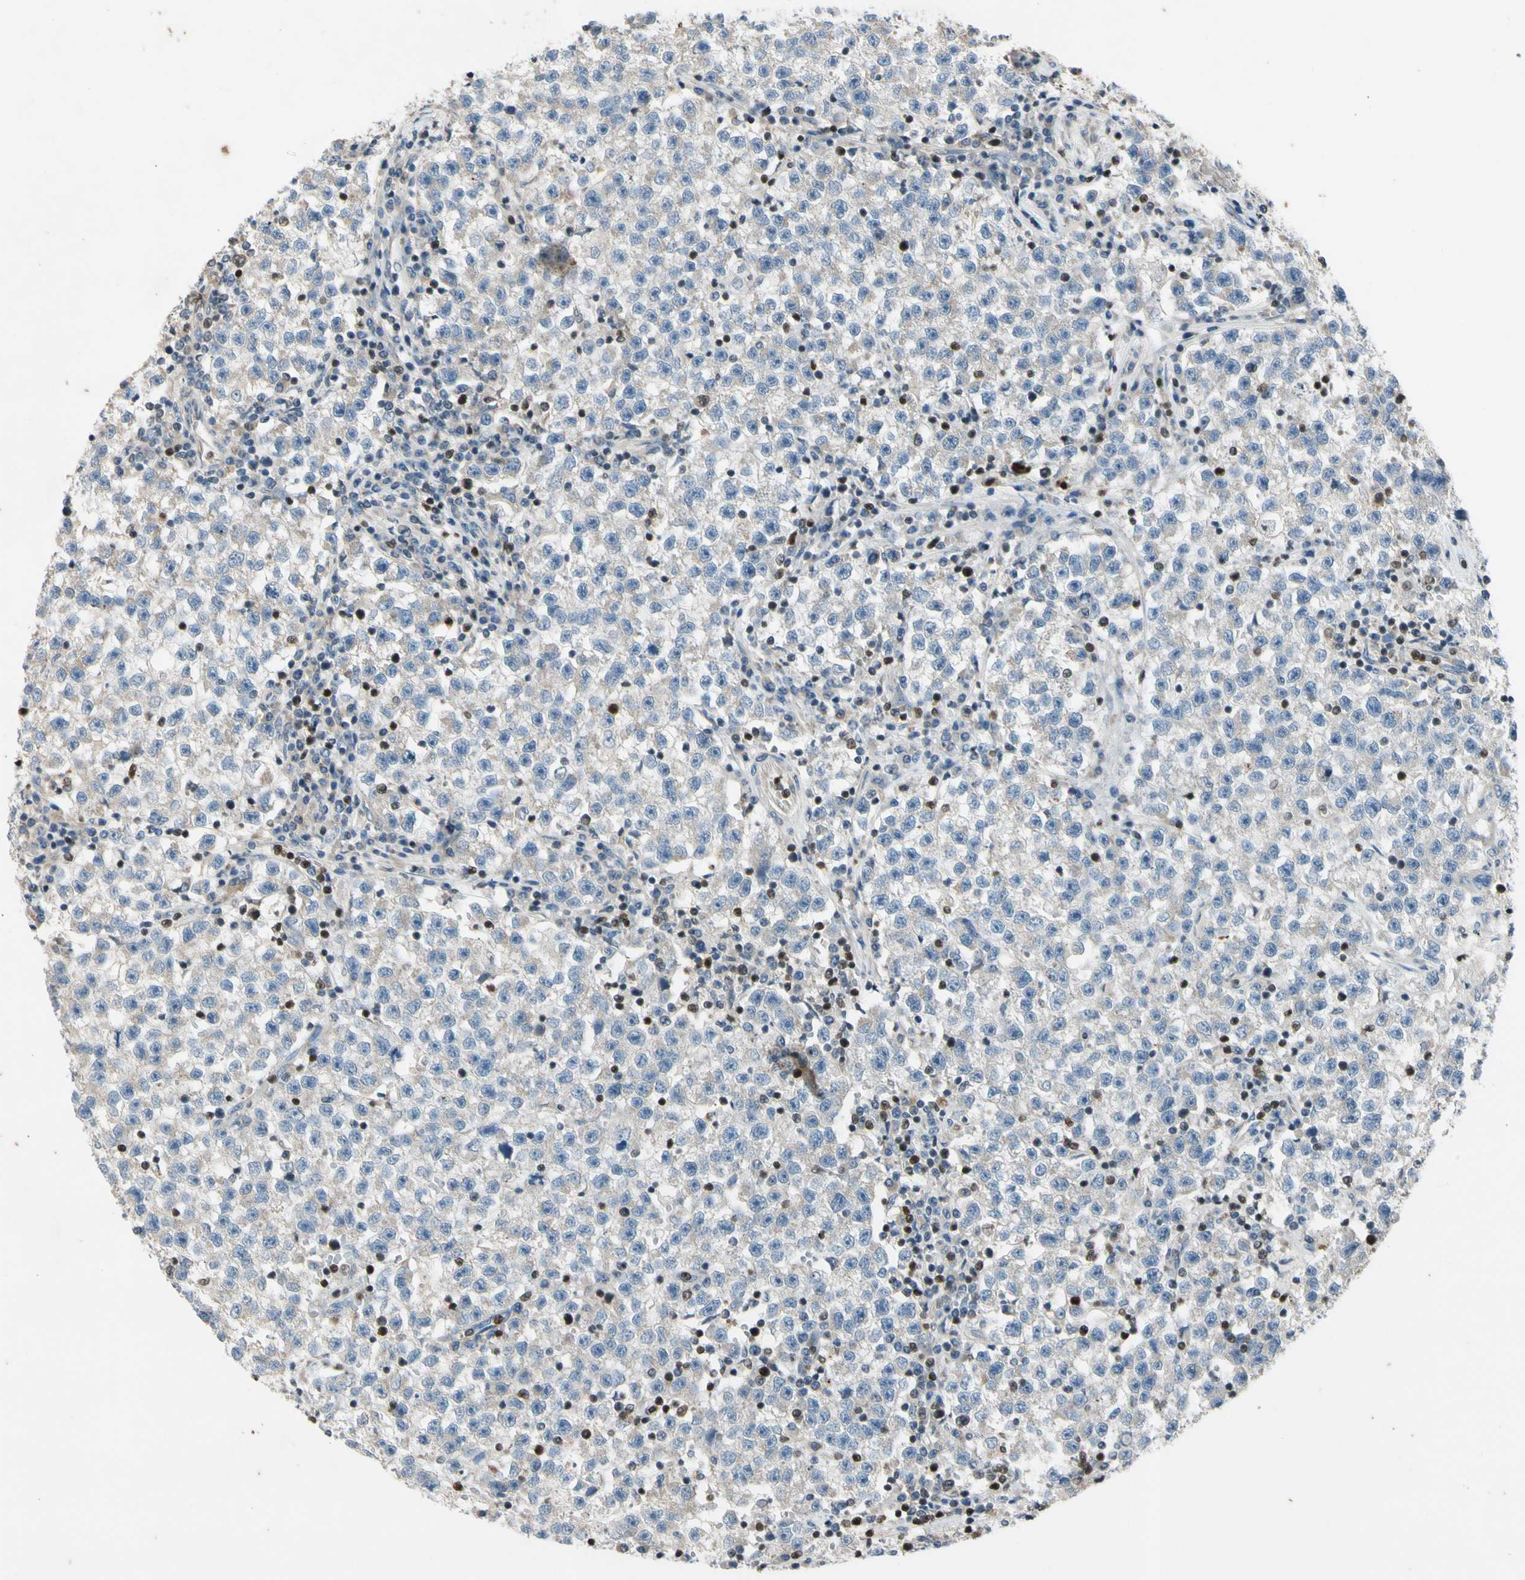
{"staining": {"intensity": "negative", "quantity": "none", "location": "none"}, "tissue": "testis cancer", "cell_type": "Tumor cells", "image_type": "cancer", "snomed": [{"axis": "morphology", "description": "Seminoma, NOS"}, {"axis": "topography", "description": "Testis"}], "caption": "Immunohistochemistry histopathology image of neoplastic tissue: human testis cancer stained with DAB (3,3'-diaminobenzidine) displays no significant protein expression in tumor cells.", "gene": "TBX21", "patient": {"sex": "male", "age": 22}}